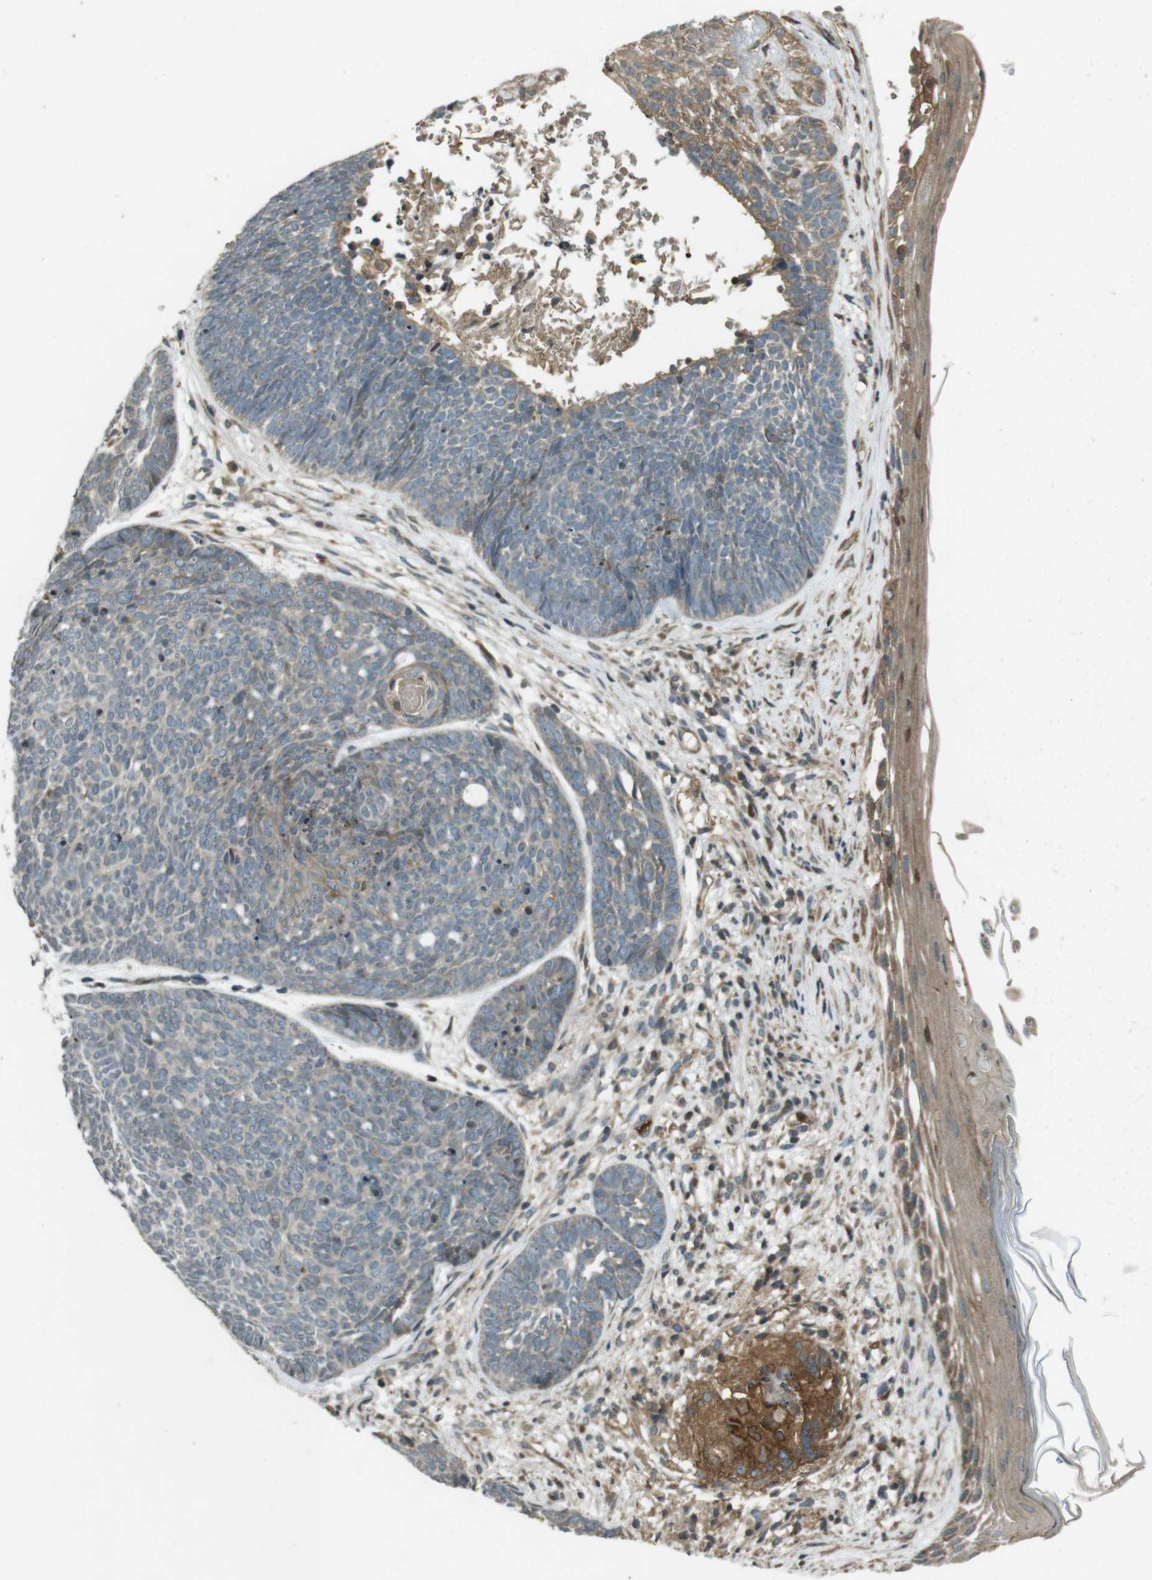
{"staining": {"intensity": "moderate", "quantity": "<25%", "location": "cytoplasmic/membranous"}, "tissue": "skin cancer", "cell_type": "Tumor cells", "image_type": "cancer", "snomed": [{"axis": "morphology", "description": "Basal cell carcinoma"}, {"axis": "topography", "description": "Skin"}], "caption": "This is a histology image of immunohistochemistry staining of skin basal cell carcinoma, which shows moderate positivity in the cytoplasmic/membranous of tumor cells.", "gene": "ZYX", "patient": {"sex": "female", "age": 70}}